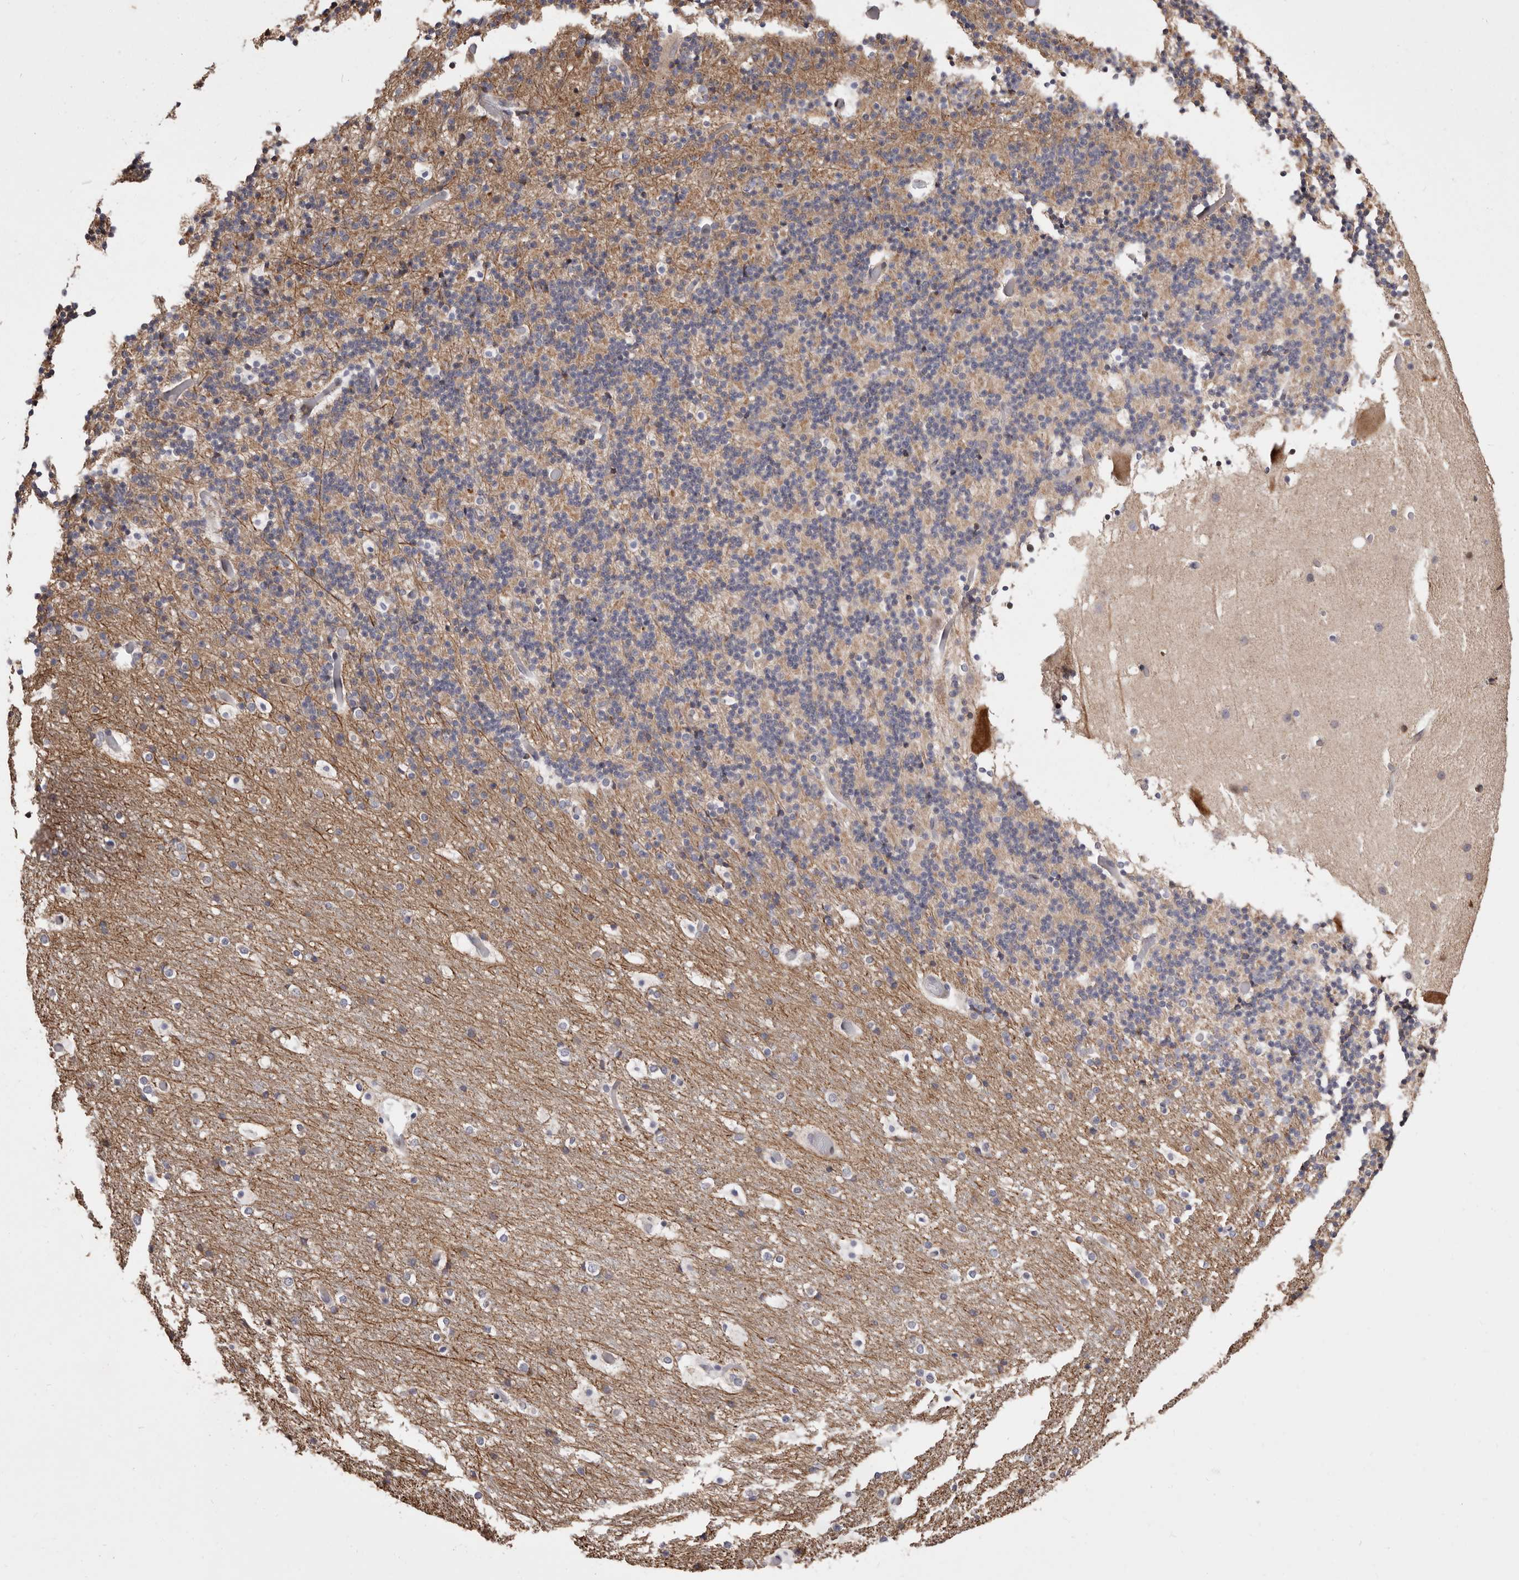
{"staining": {"intensity": "moderate", "quantity": "<25%", "location": "cytoplasmic/membranous"}, "tissue": "cerebellum", "cell_type": "Cells in granular layer", "image_type": "normal", "snomed": [{"axis": "morphology", "description": "Normal tissue, NOS"}, {"axis": "topography", "description": "Cerebellum"}], "caption": "High-magnification brightfield microscopy of normal cerebellum stained with DAB (3,3'-diaminobenzidine) (brown) and counterstained with hematoxylin (blue). cells in granular layer exhibit moderate cytoplasmic/membranous expression is present in approximately<25% of cells. The staining is performed using DAB brown chromogen to label protein expression. The nuclei are counter-stained blue using hematoxylin.", "gene": "TIMM17B", "patient": {"sex": "male", "age": 57}}